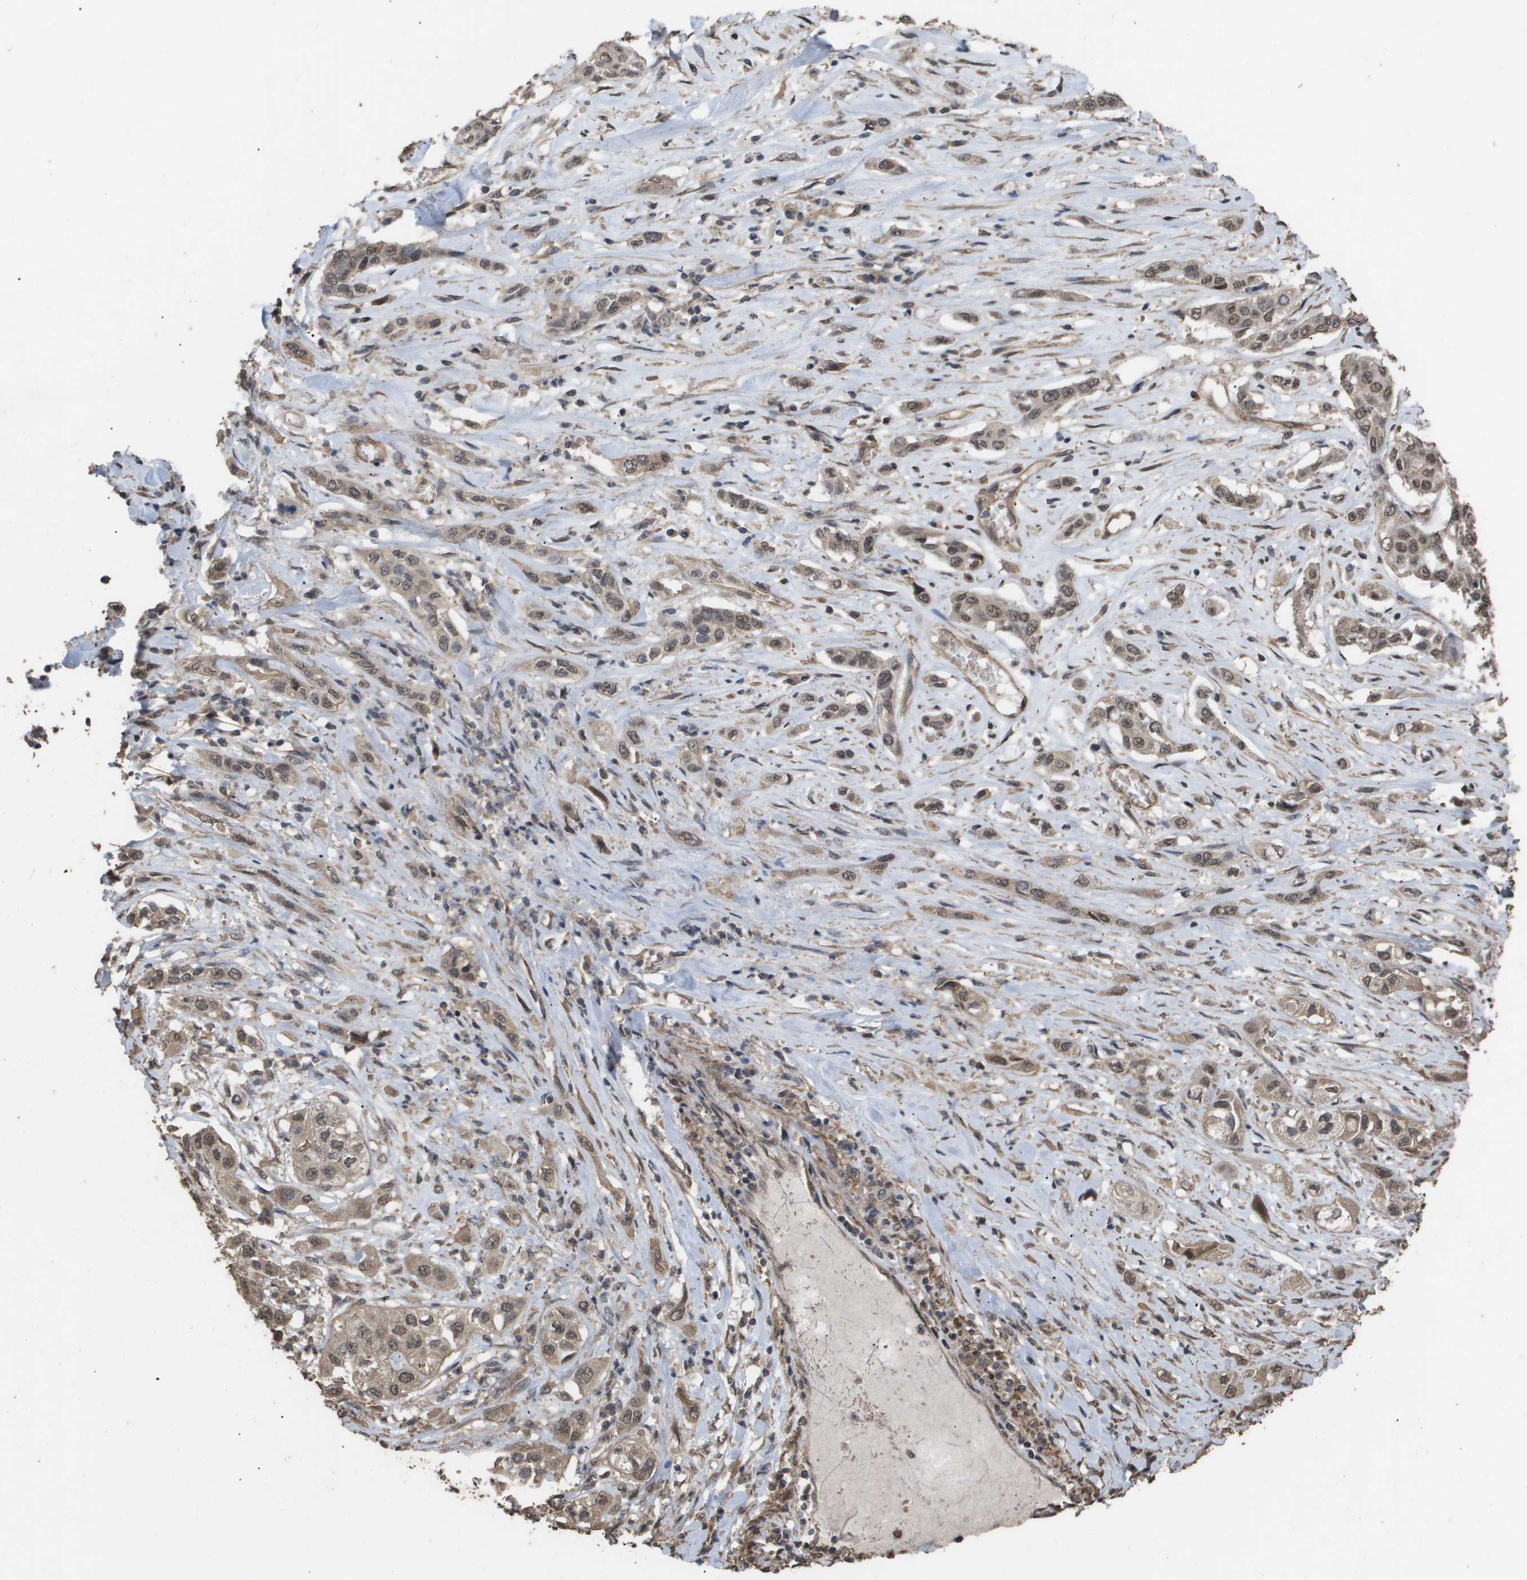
{"staining": {"intensity": "moderate", "quantity": ">75%", "location": "cytoplasmic/membranous,nuclear"}, "tissue": "lung cancer", "cell_type": "Tumor cells", "image_type": "cancer", "snomed": [{"axis": "morphology", "description": "Squamous cell carcinoma, NOS"}, {"axis": "topography", "description": "Lung"}], "caption": "A brown stain highlights moderate cytoplasmic/membranous and nuclear staining of a protein in human lung cancer tumor cells.", "gene": "CUL5", "patient": {"sex": "male", "age": 71}}